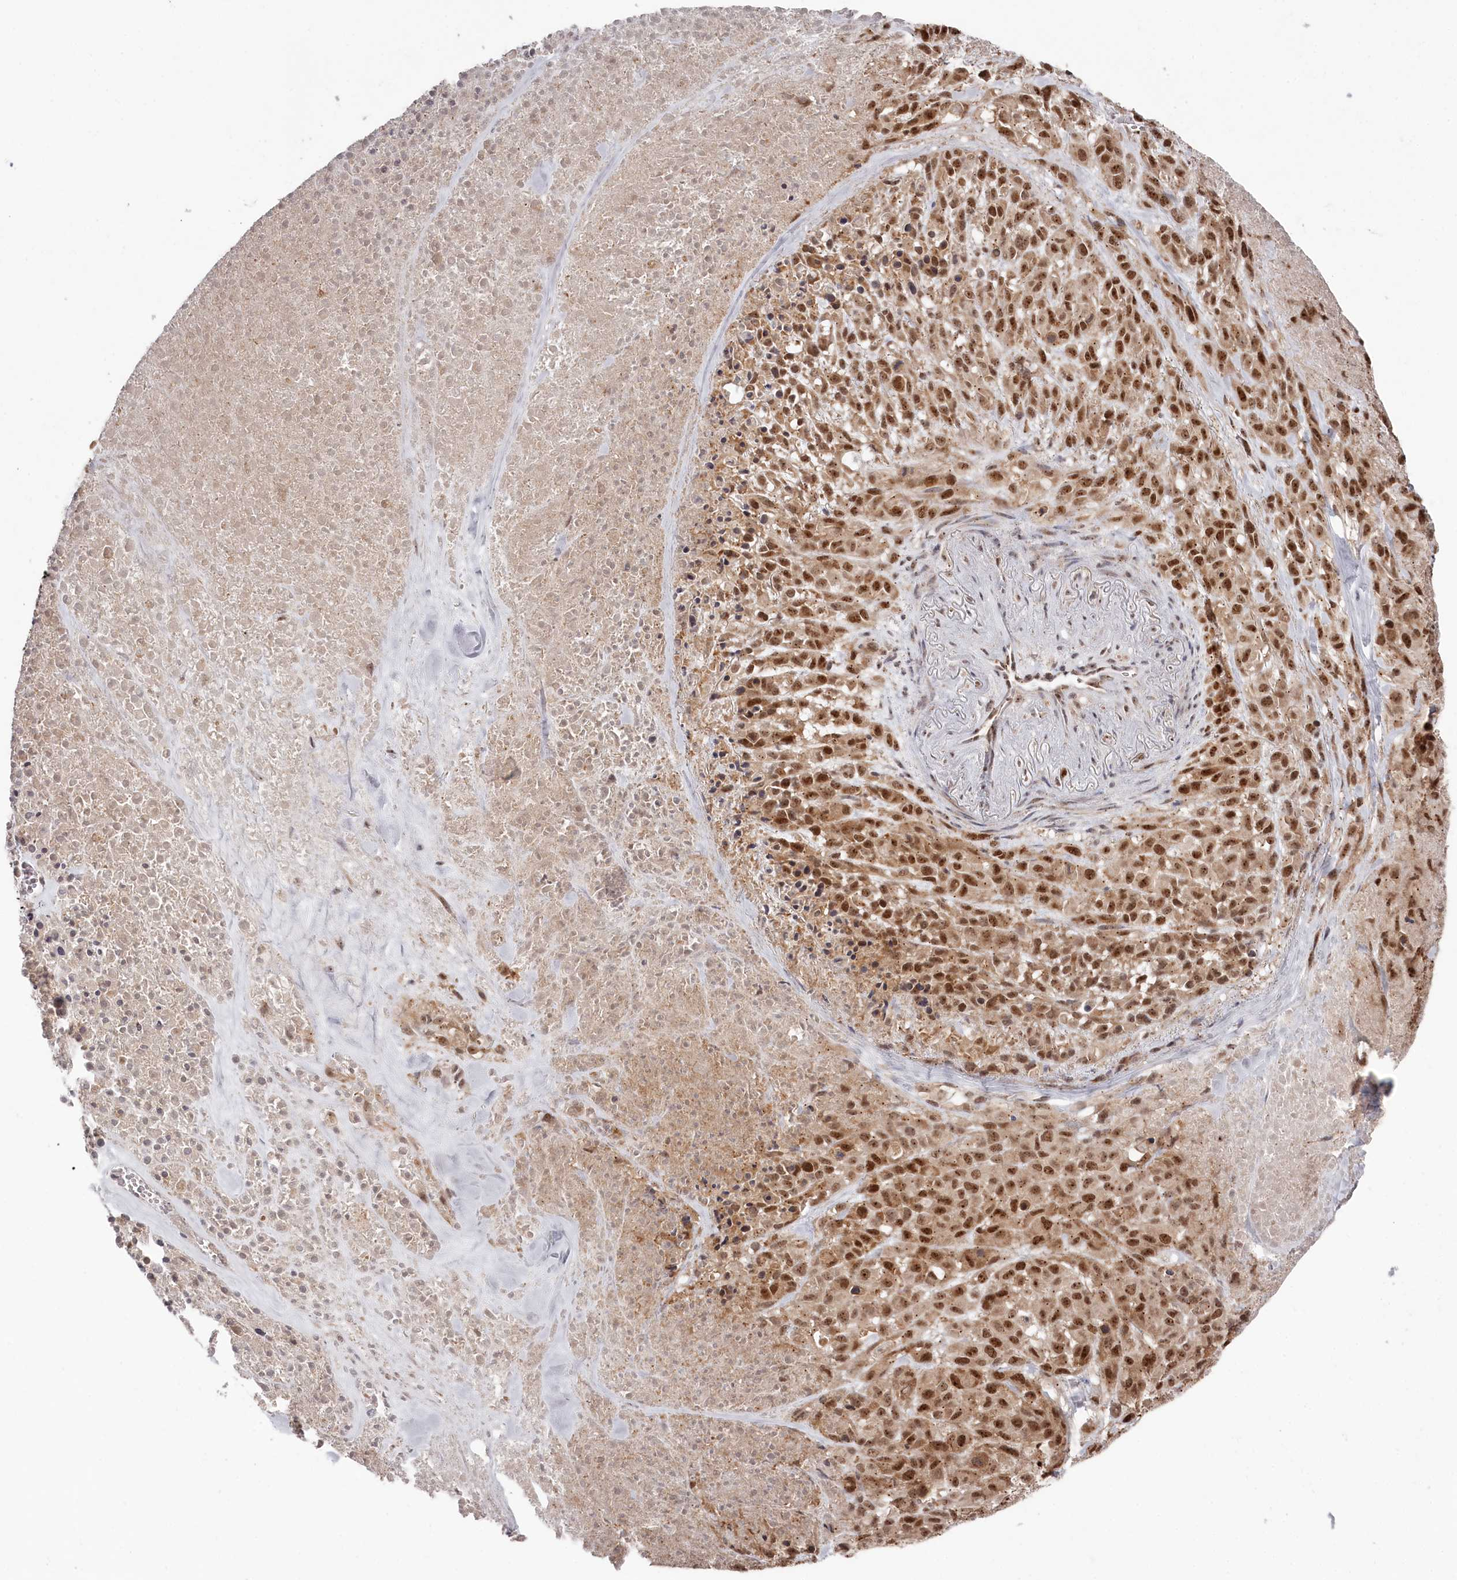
{"staining": {"intensity": "moderate", "quantity": ">75%", "location": "cytoplasmic/membranous,nuclear"}, "tissue": "melanoma", "cell_type": "Tumor cells", "image_type": "cancer", "snomed": [{"axis": "morphology", "description": "Malignant melanoma, Metastatic site"}, {"axis": "topography", "description": "Skin"}], "caption": "IHC of human malignant melanoma (metastatic site) reveals medium levels of moderate cytoplasmic/membranous and nuclear positivity in approximately >75% of tumor cells.", "gene": "EXOSC1", "patient": {"sex": "female", "age": 81}}